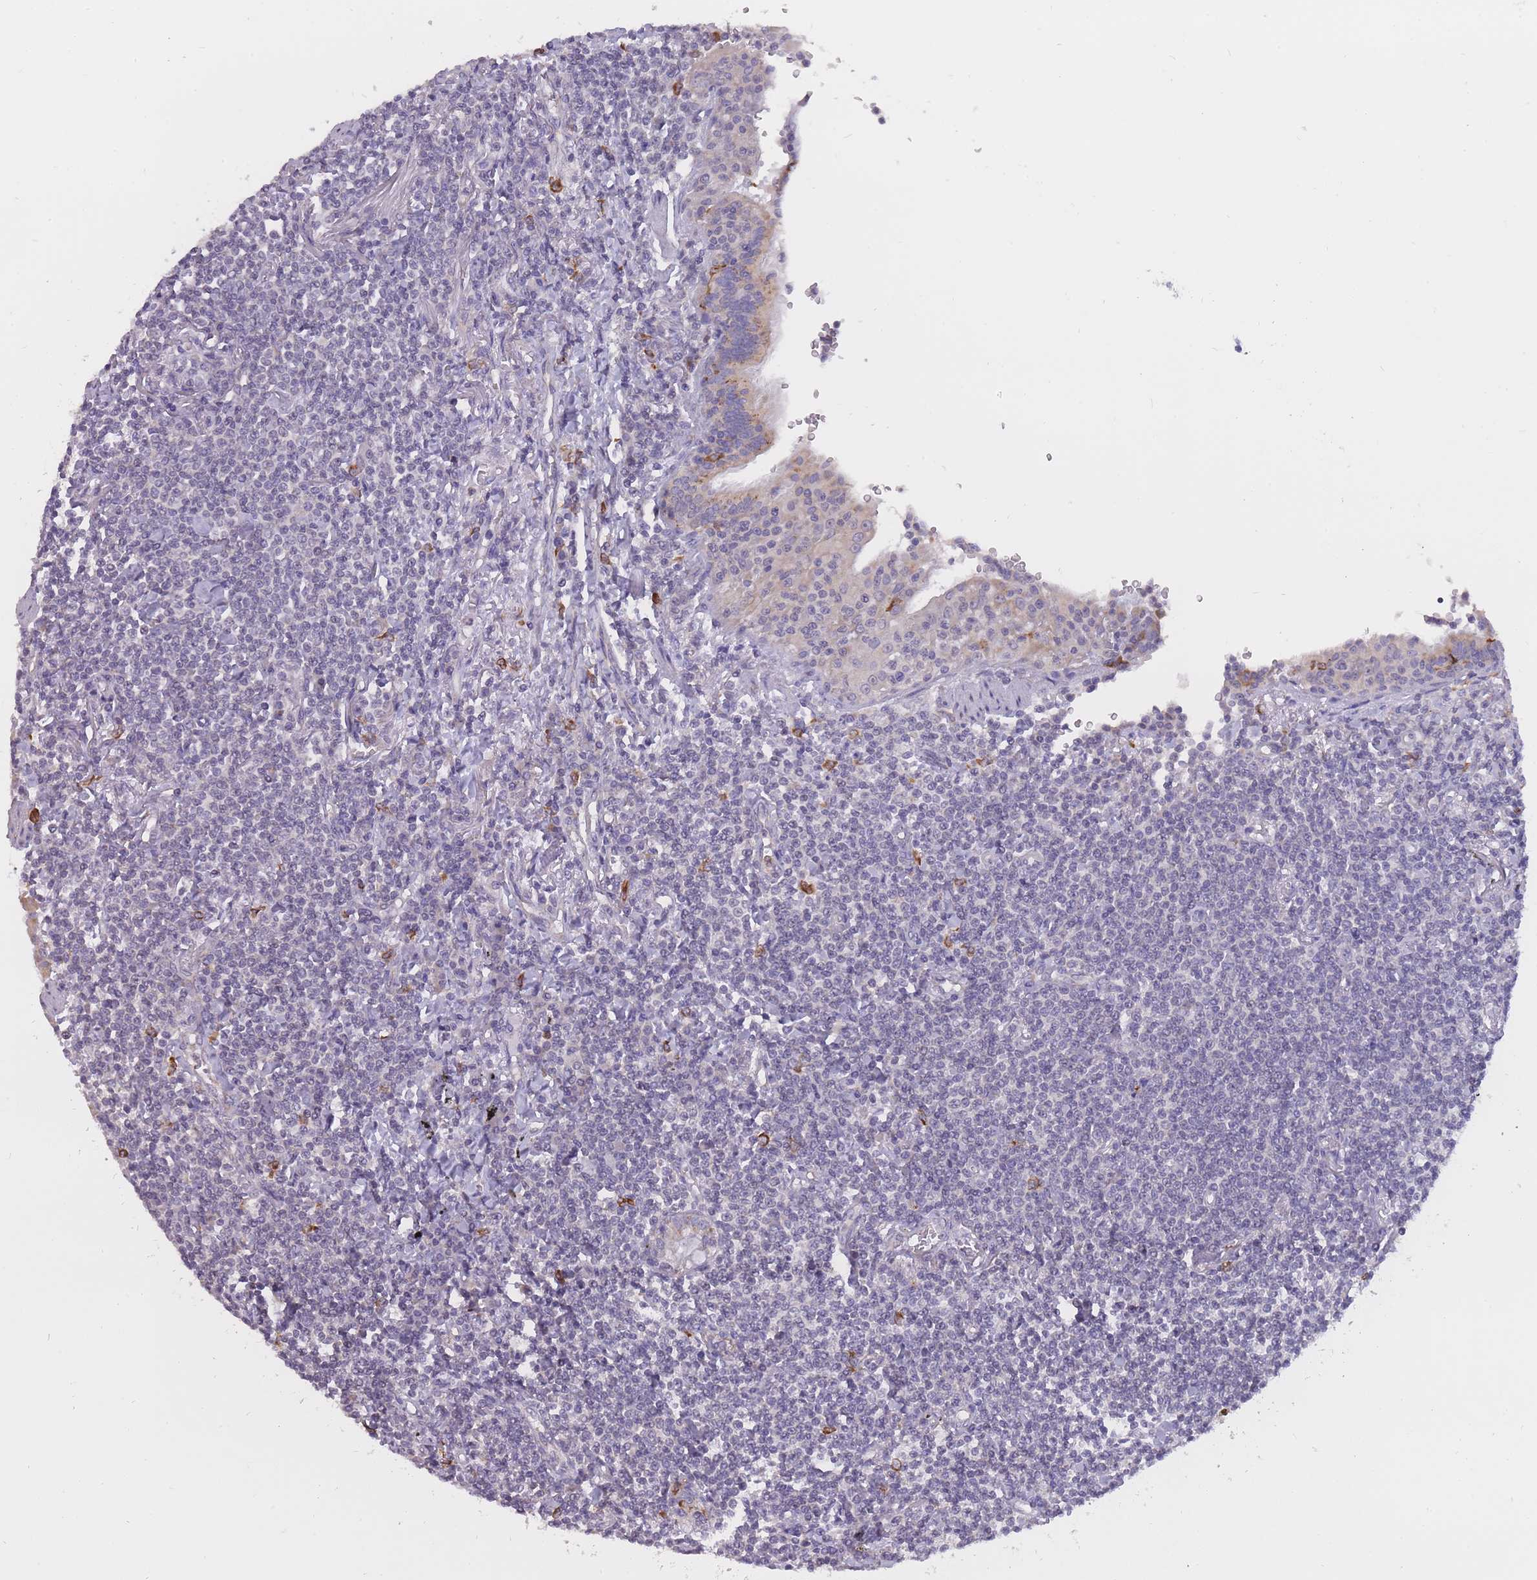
{"staining": {"intensity": "negative", "quantity": "none", "location": "none"}, "tissue": "lymphoma", "cell_type": "Tumor cells", "image_type": "cancer", "snomed": [{"axis": "morphology", "description": "Malignant lymphoma, non-Hodgkin's type, Low grade"}, {"axis": "topography", "description": "Lung"}], "caption": "A micrograph of lymphoma stained for a protein reveals no brown staining in tumor cells. Nuclei are stained in blue.", "gene": "ZNF662", "patient": {"sex": "female", "age": 71}}